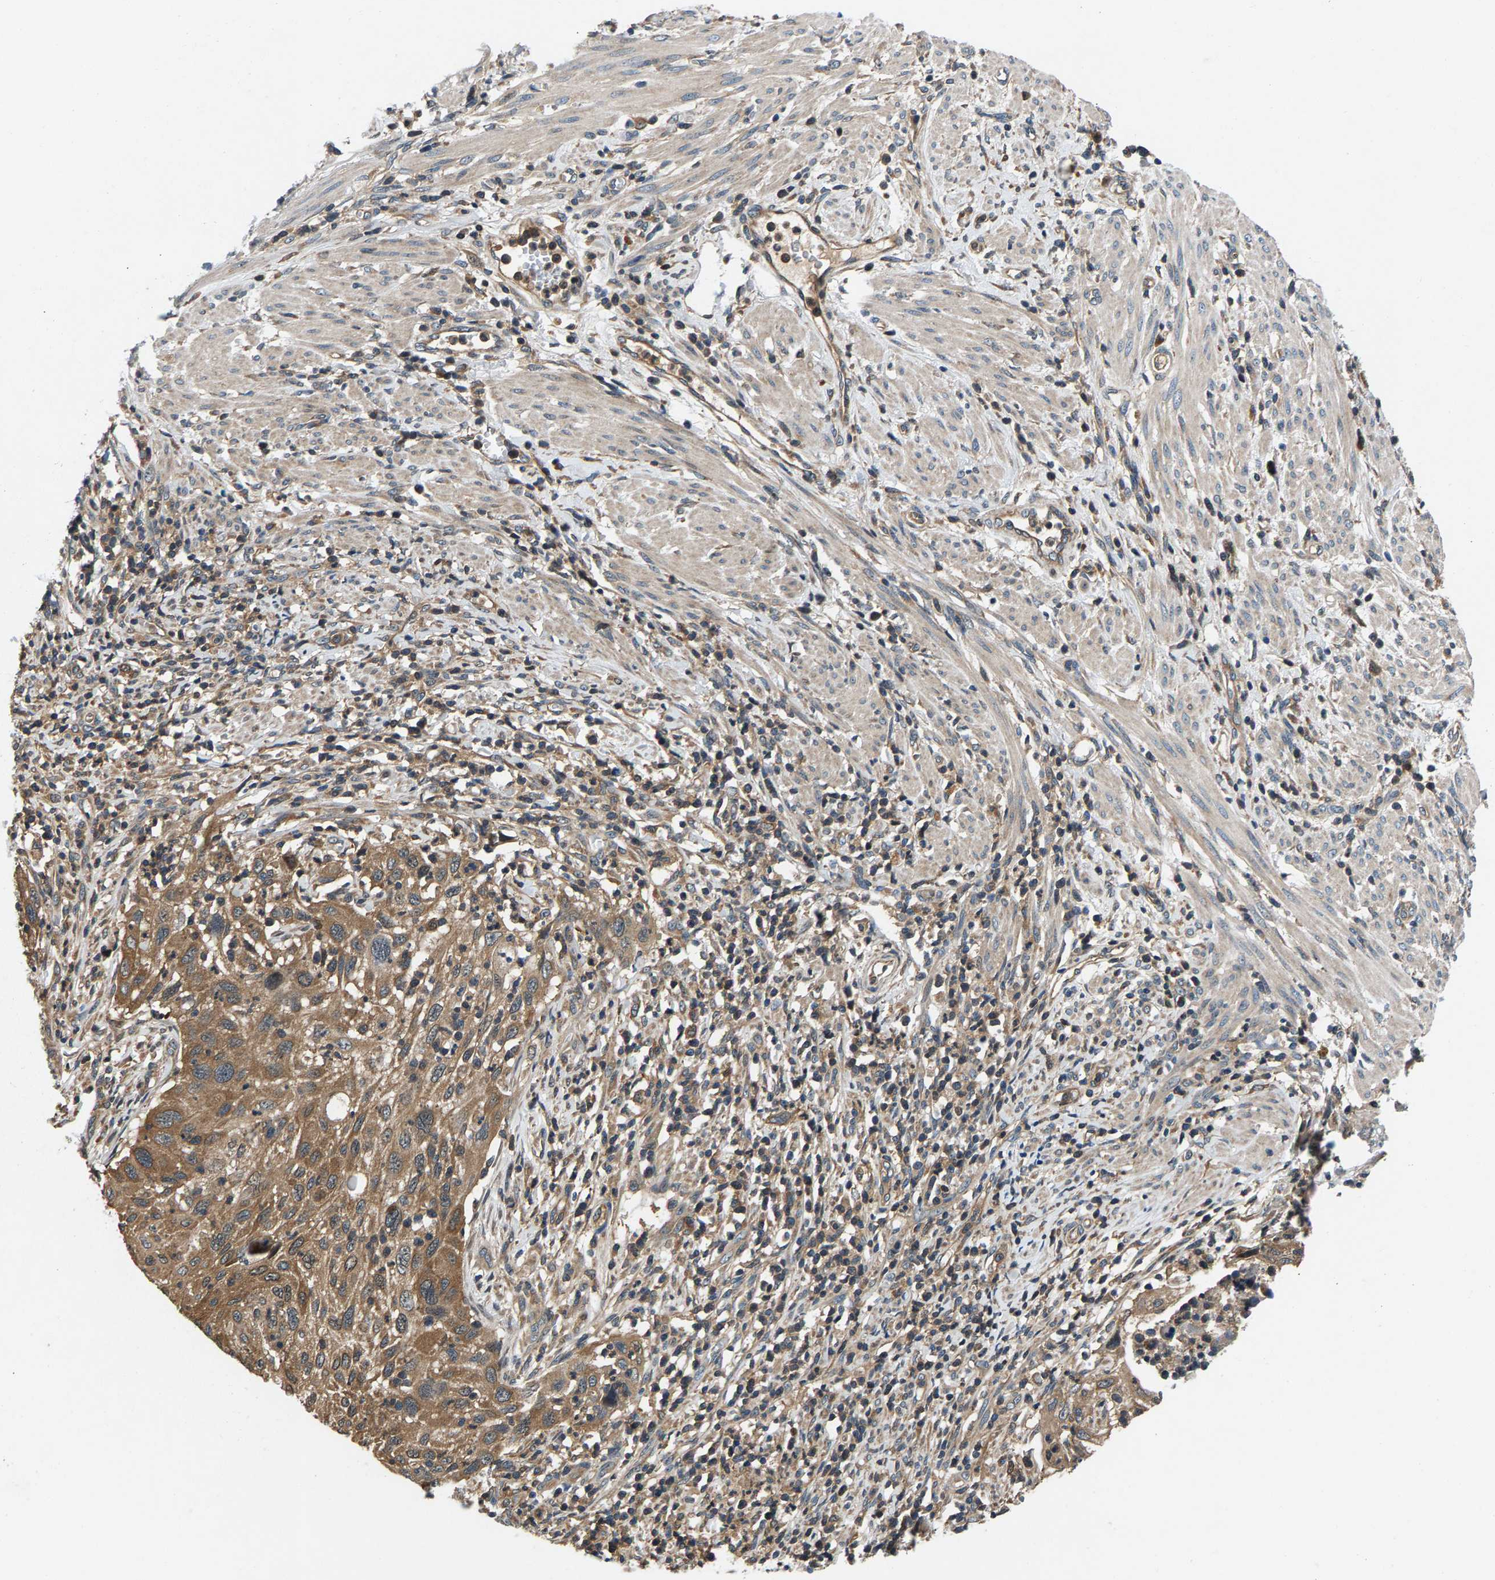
{"staining": {"intensity": "moderate", "quantity": ">75%", "location": "cytoplasmic/membranous"}, "tissue": "cervical cancer", "cell_type": "Tumor cells", "image_type": "cancer", "snomed": [{"axis": "morphology", "description": "Squamous cell carcinoma, NOS"}, {"axis": "topography", "description": "Cervix"}], "caption": "A photomicrograph of cervical squamous cell carcinoma stained for a protein displays moderate cytoplasmic/membranous brown staining in tumor cells.", "gene": "FAM78A", "patient": {"sex": "female", "age": 70}}